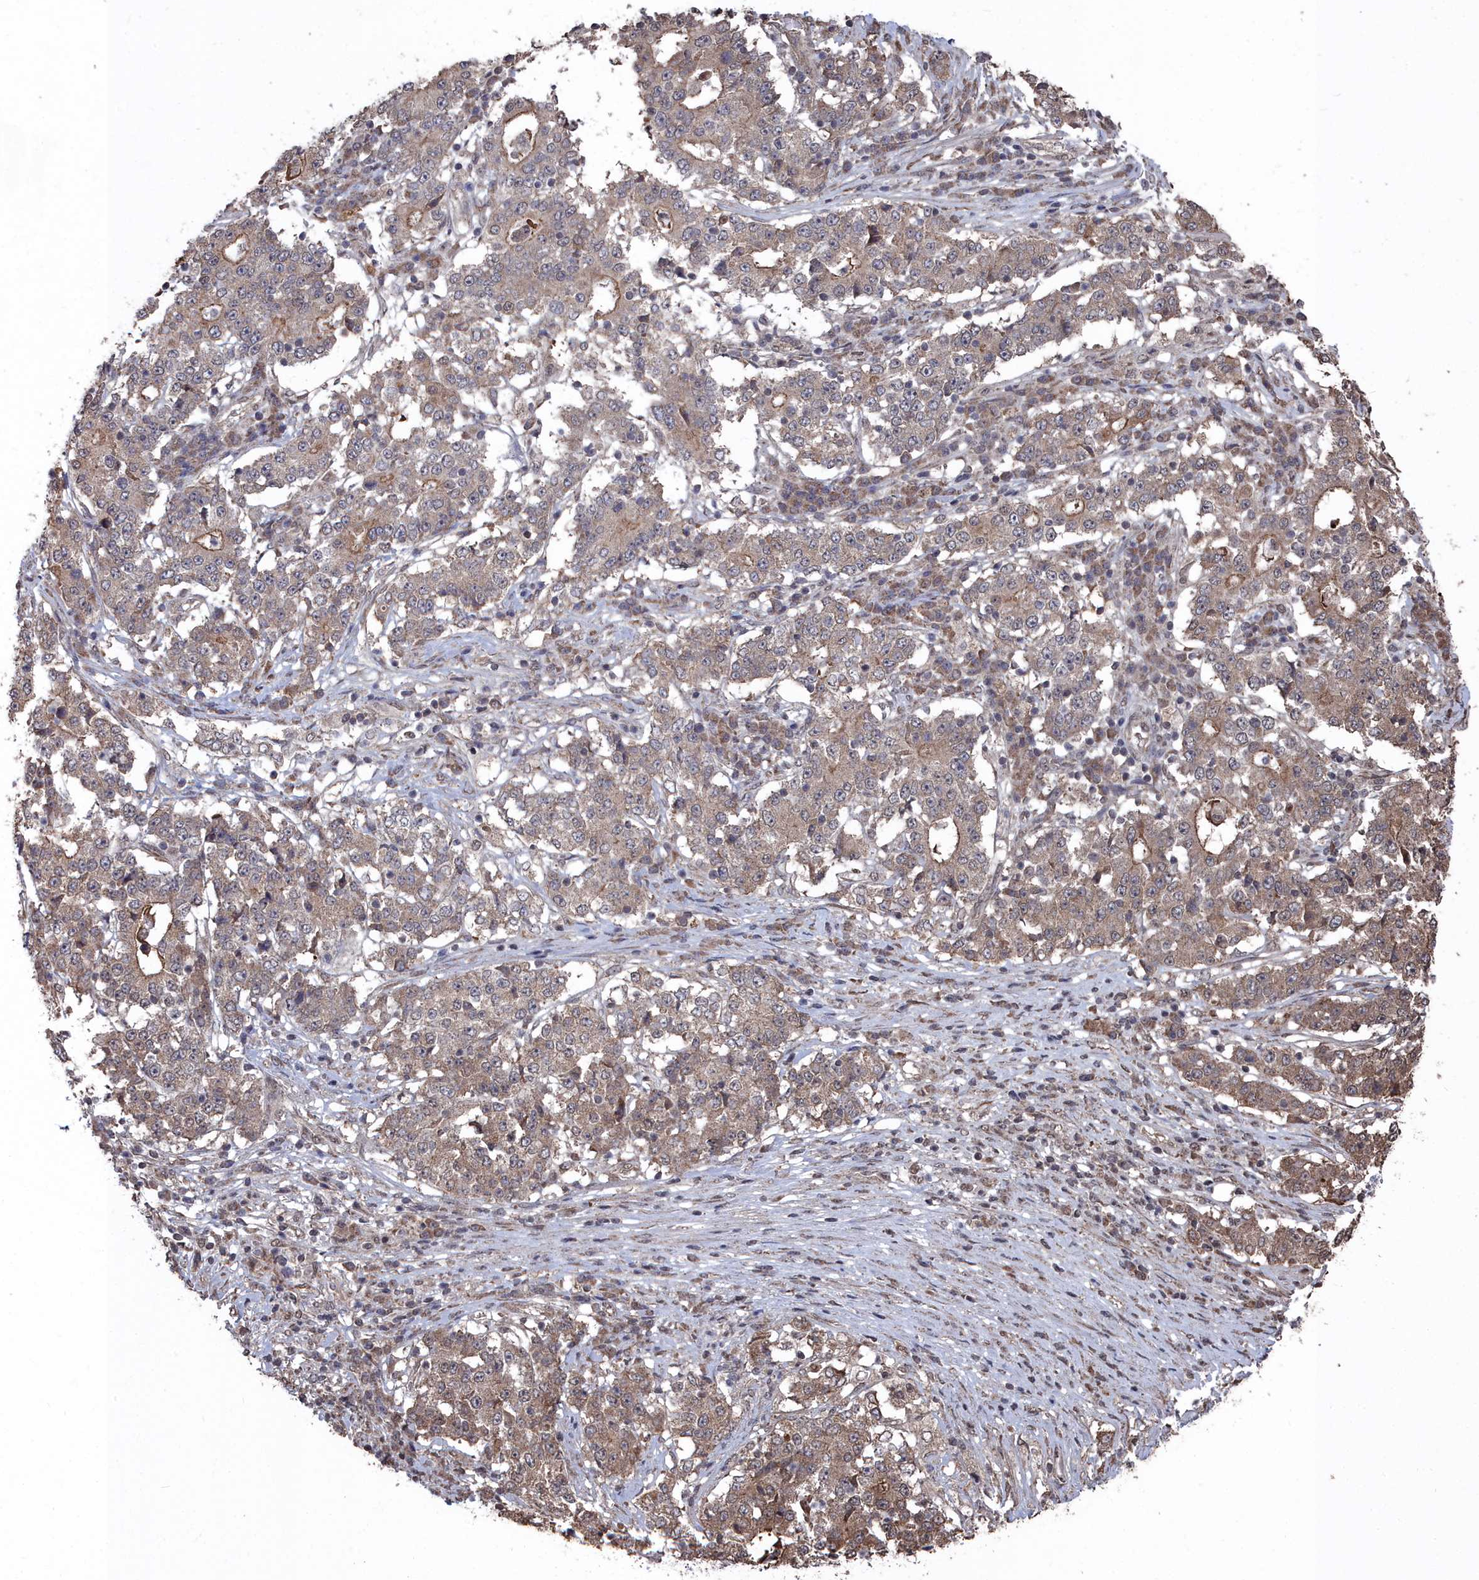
{"staining": {"intensity": "moderate", "quantity": "25%-75%", "location": "cytoplasmic/membranous"}, "tissue": "stomach cancer", "cell_type": "Tumor cells", "image_type": "cancer", "snomed": [{"axis": "morphology", "description": "Adenocarcinoma, NOS"}, {"axis": "topography", "description": "Stomach"}], "caption": "Immunohistochemistry (IHC) staining of stomach cancer (adenocarcinoma), which shows medium levels of moderate cytoplasmic/membranous staining in about 25%-75% of tumor cells indicating moderate cytoplasmic/membranous protein positivity. The staining was performed using DAB (brown) for protein detection and nuclei were counterstained in hematoxylin (blue).", "gene": "CCNP", "patient": {"sex": "male", "age": 59}}